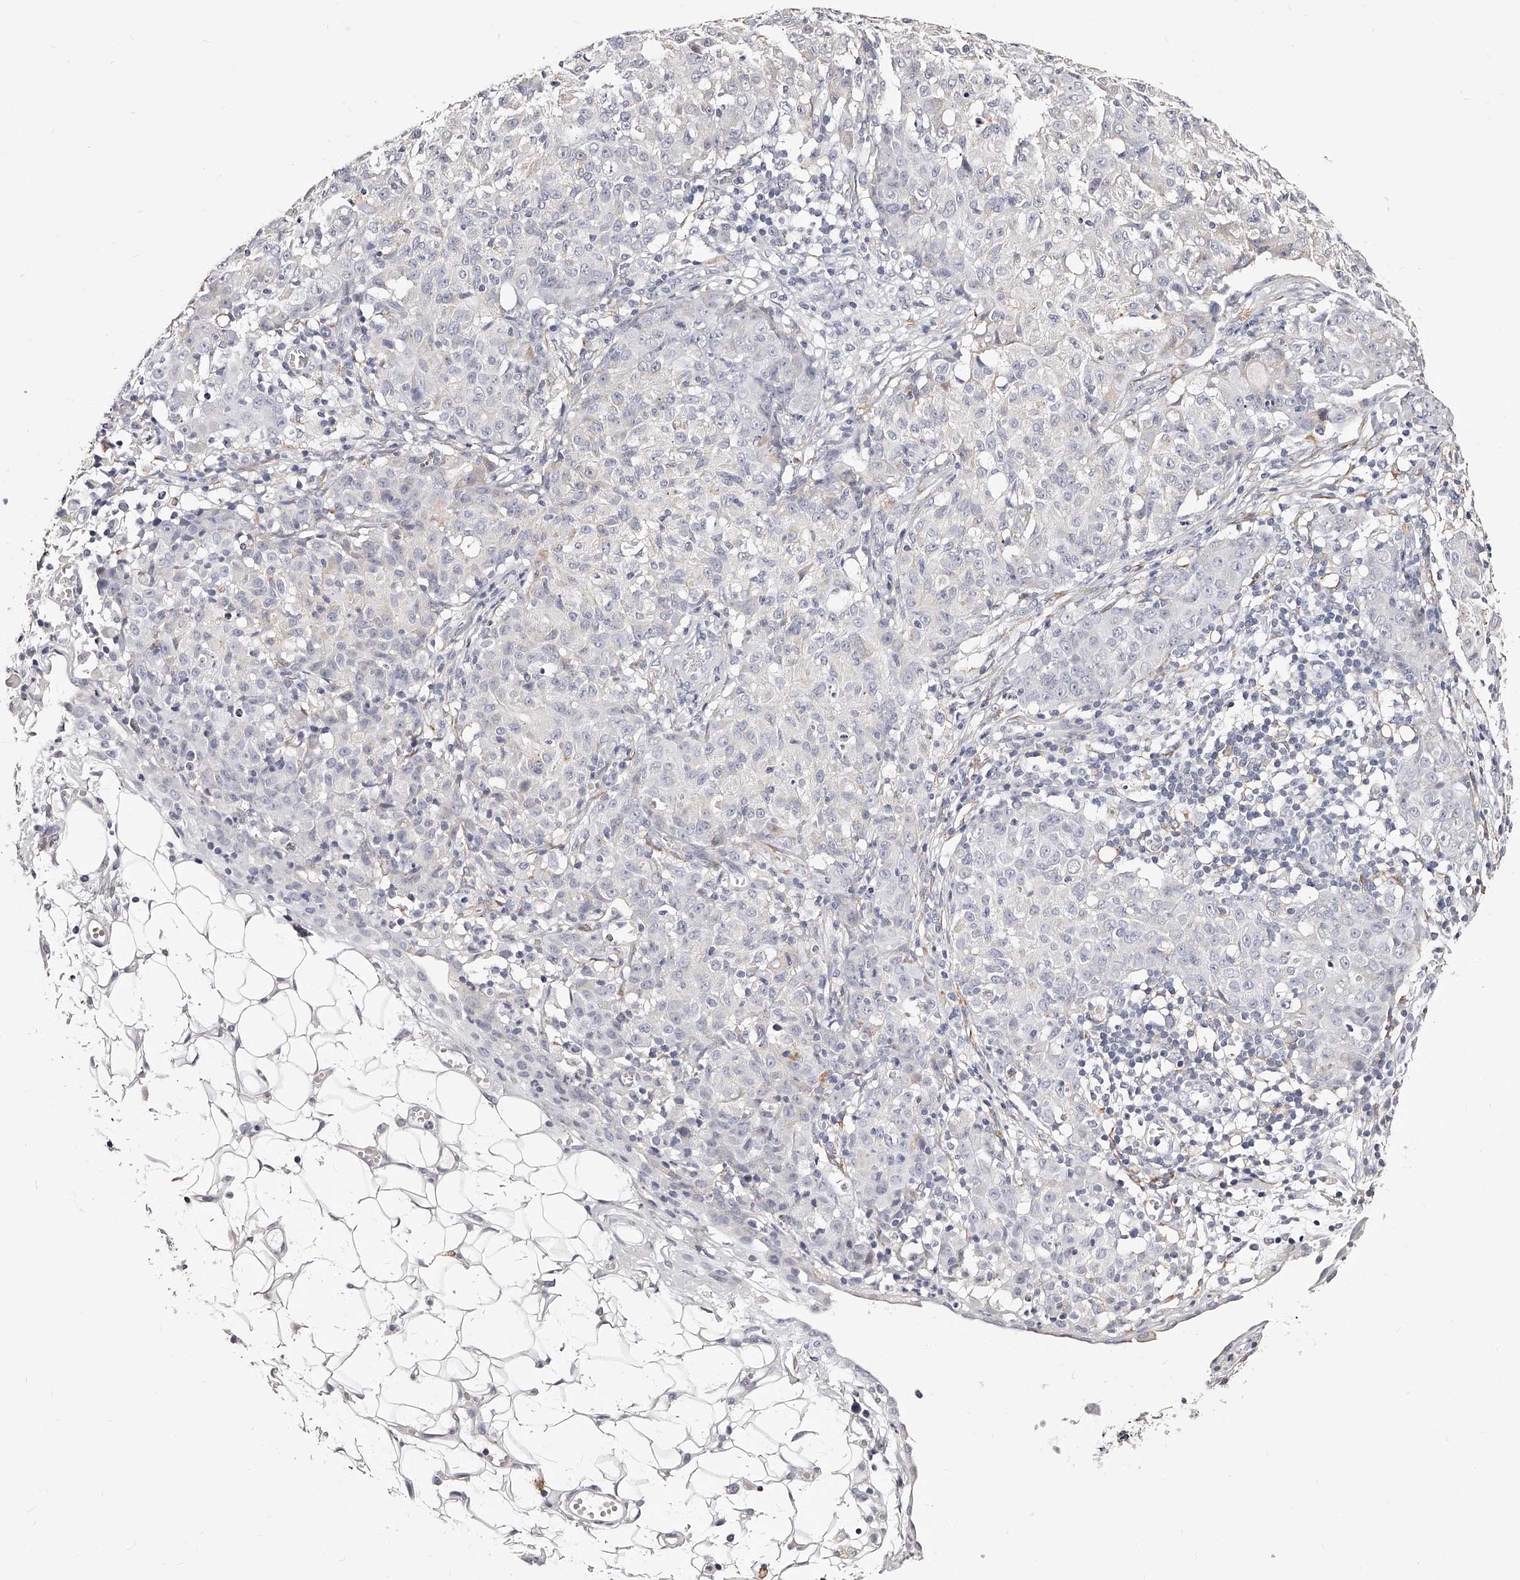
{"staining": {"intensity": "negative", "quantity": "none", "location": "none"}, "tissue": "ovarian cancer", "cell_type": "Tumor cells", "image_type": "cancer", "snomed": [{"axis": "morphology", "description": "Carcinoma, endometroid"}, {"axis": "topography", "description": "Ovary"}], "caption": "Immunohistochemical staining of ovarian cancer (endometroid carcinoma) demonstrates no significant positivity in tumor cells.", "gene": "CD82", "patient": {"sex": "female", "age": 42}}